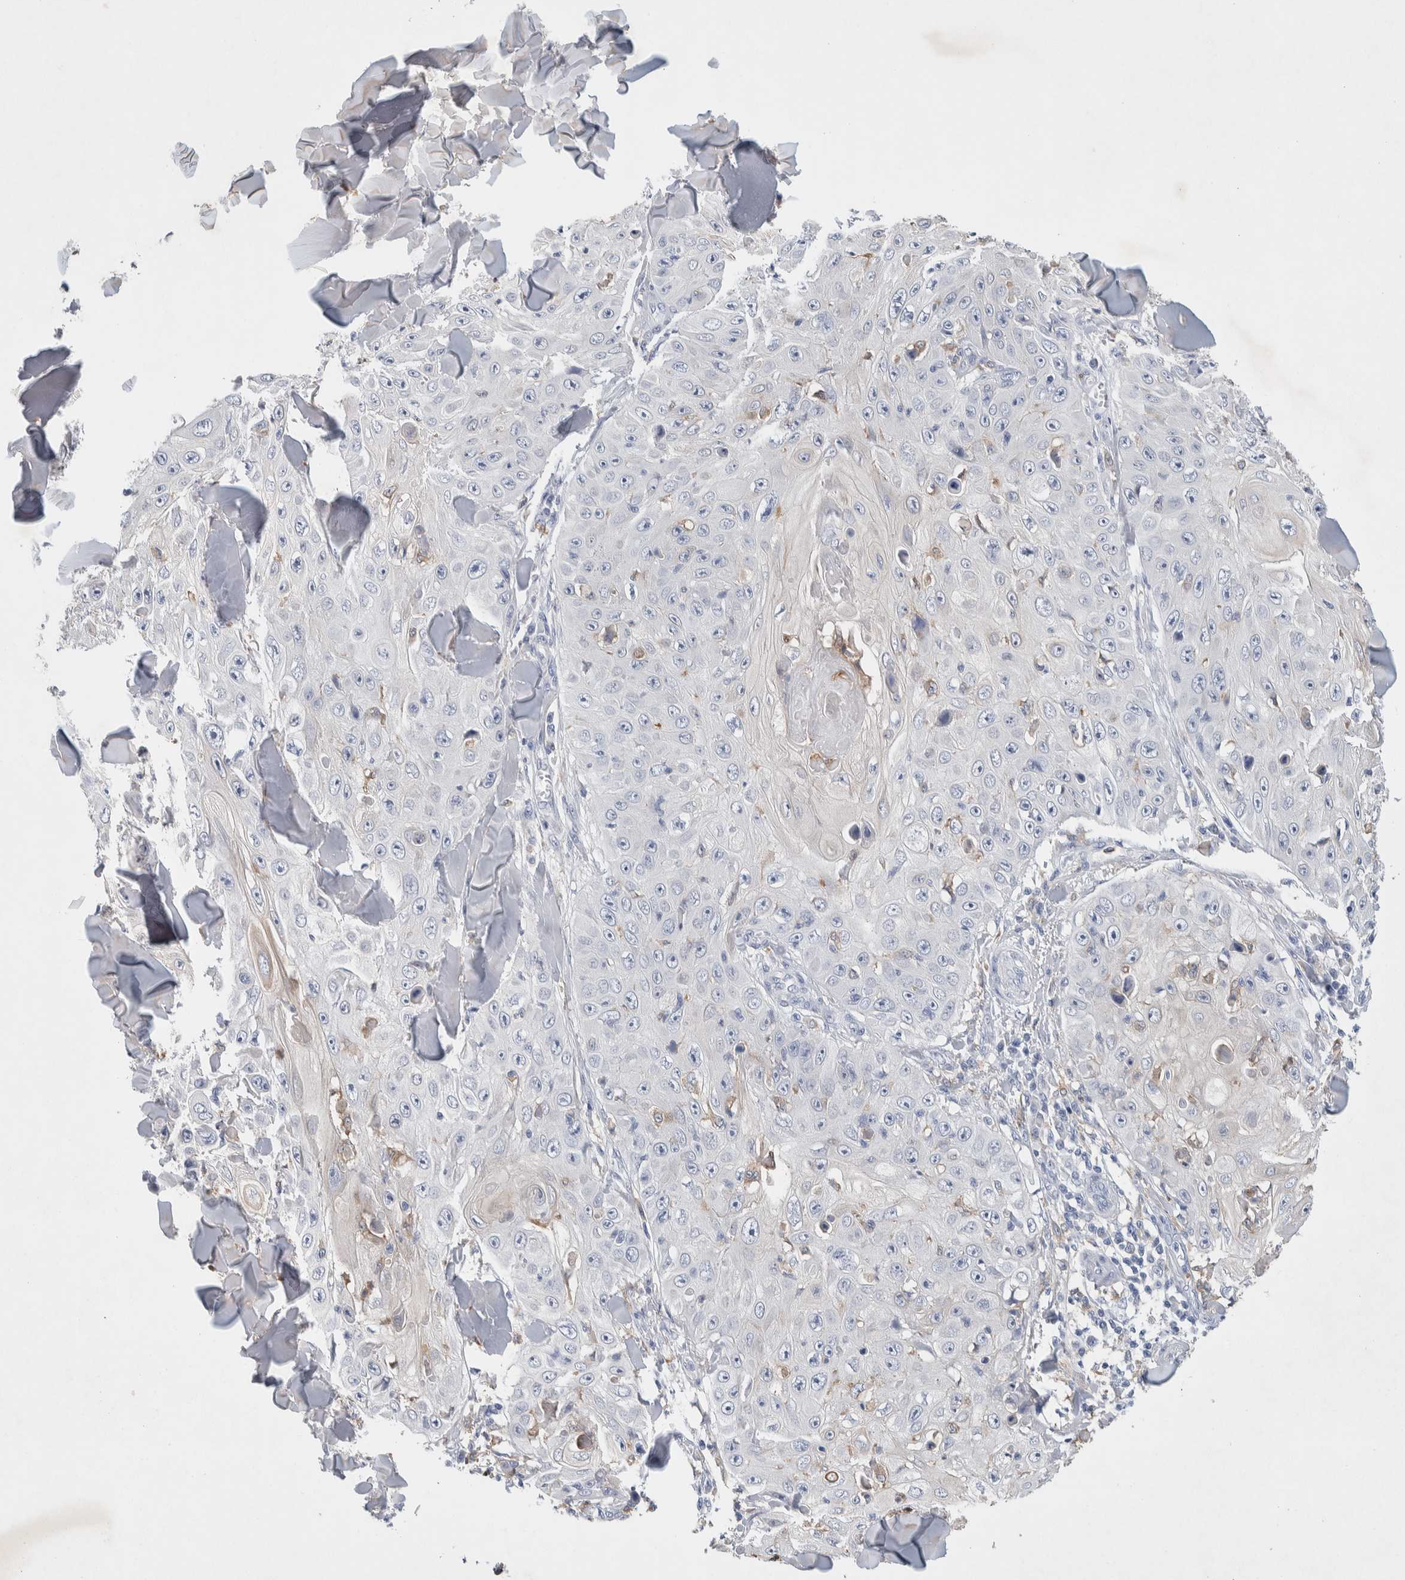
{"staining": {"intensity": "negative", "quantity": "none", "location": "none"}, "tissue": "skin cancer", "cell_type": "Tumor cells", "image_type": "cancer", "snomed": [{"axis": "morphology", "description": "Squamous cell carcinoma, NOS"}, {"axis": "topography", "description": "Skin"}], "caption": "A high-resolution photomicrograph shows IHC staining of skin cancer (squamous cell carcinoma), which demonstrates no significant staining in tumor cells.", "gene": "NCF2", "patient": {"sex": "male", "age": 86}}